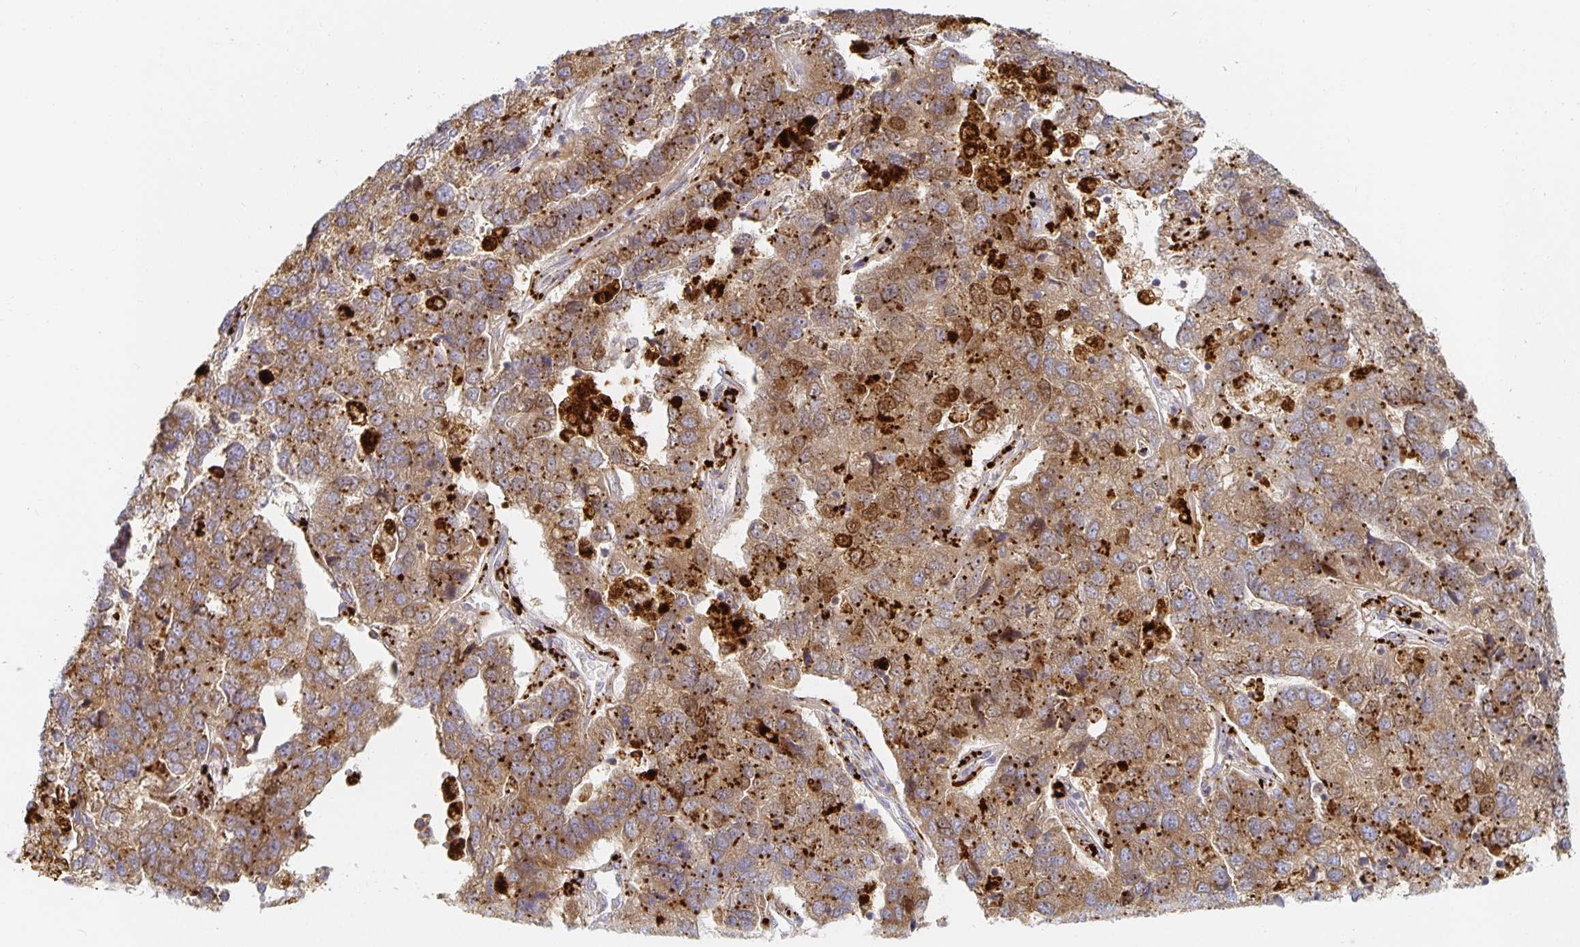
{"staining": {"intensity": "moderate", "quantity": ">75%", "location": "cytoplasmic/membranous,nuclear"}, "tissue": "pancreatic cancer", "cell_type": "Tumor cells", "image_type": "cancer", "snomed": [{"axis": "morphology", "description": "Adenocarcinoma, NOS"}, {"axis": "topography", "description": "Pancreas"}], "caption": "Protein expression analysis of human pancreatic cancer reveals moderate cytoplasmic/membranous and nuclear staining in approximately >75% of tumor cells. (Stains: DAB (3,3'-diaminobenzidine) in brown, nuclei in blue, Microscopy: brightfield microscopy at high magnification).", "gene": "NOMO1", "patient": {"sex": "female", "age": 61}}